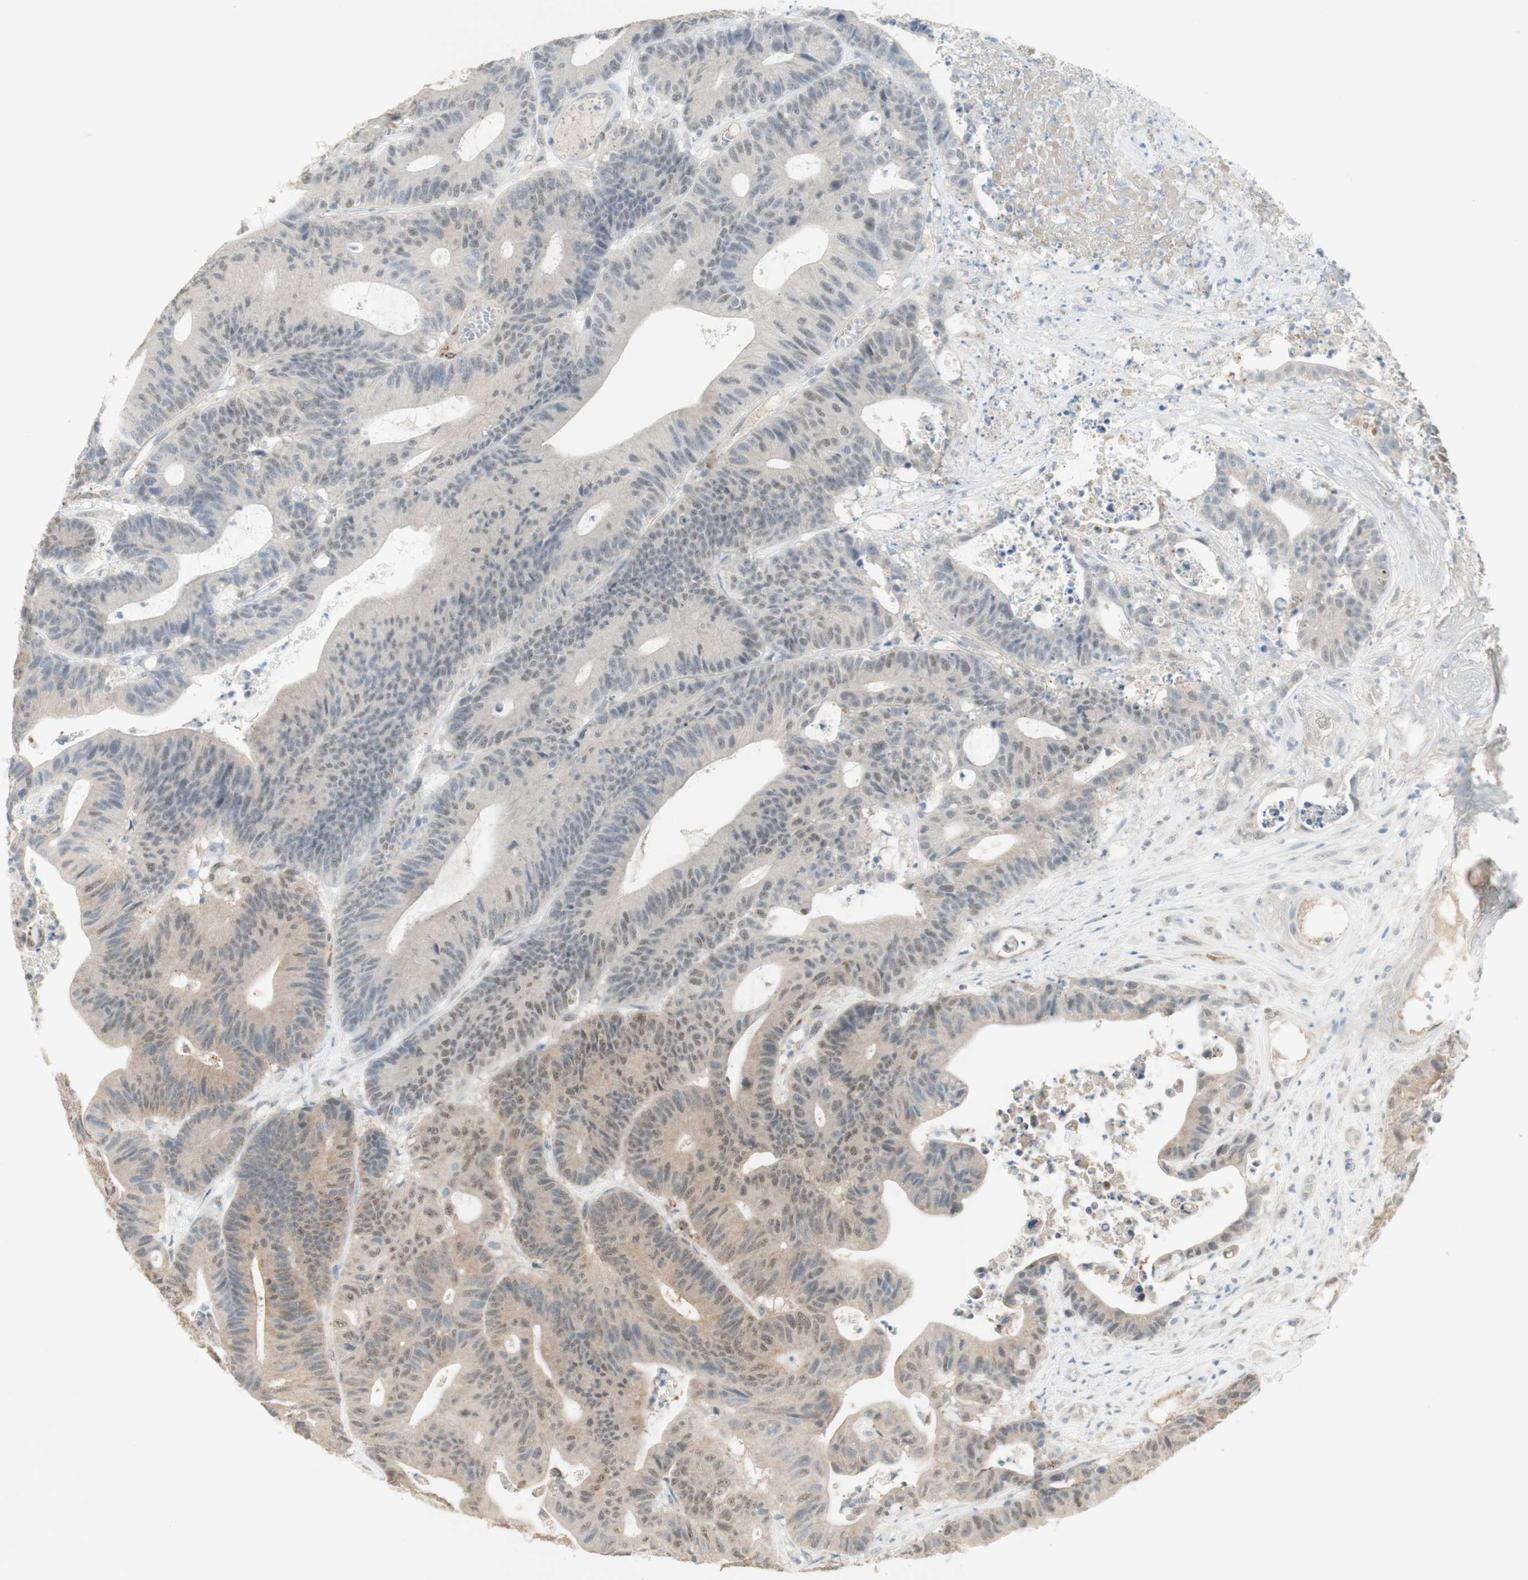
{"staining": {"intensity": "weak", "quantity": ">75%", "location": "cytoplasmic/membranous"}, "tissue": "colorectal cancer", "cell_type": "Tumor cells", "image_type": "cancer", "snomed": [{"axis": "morphology", "description": "Adenocarcinoma, NOS"}, {"axis": "topography", "description": "Colon"}], "caption": "IHC of human adenocarcinoma (colorectal) demonstrates low levels of weak cytoplasmic/membranous expression in approximately >75% of tumor cells.", "gene": "MUC3A", "patient": {"sex": "female", "age": 84}}